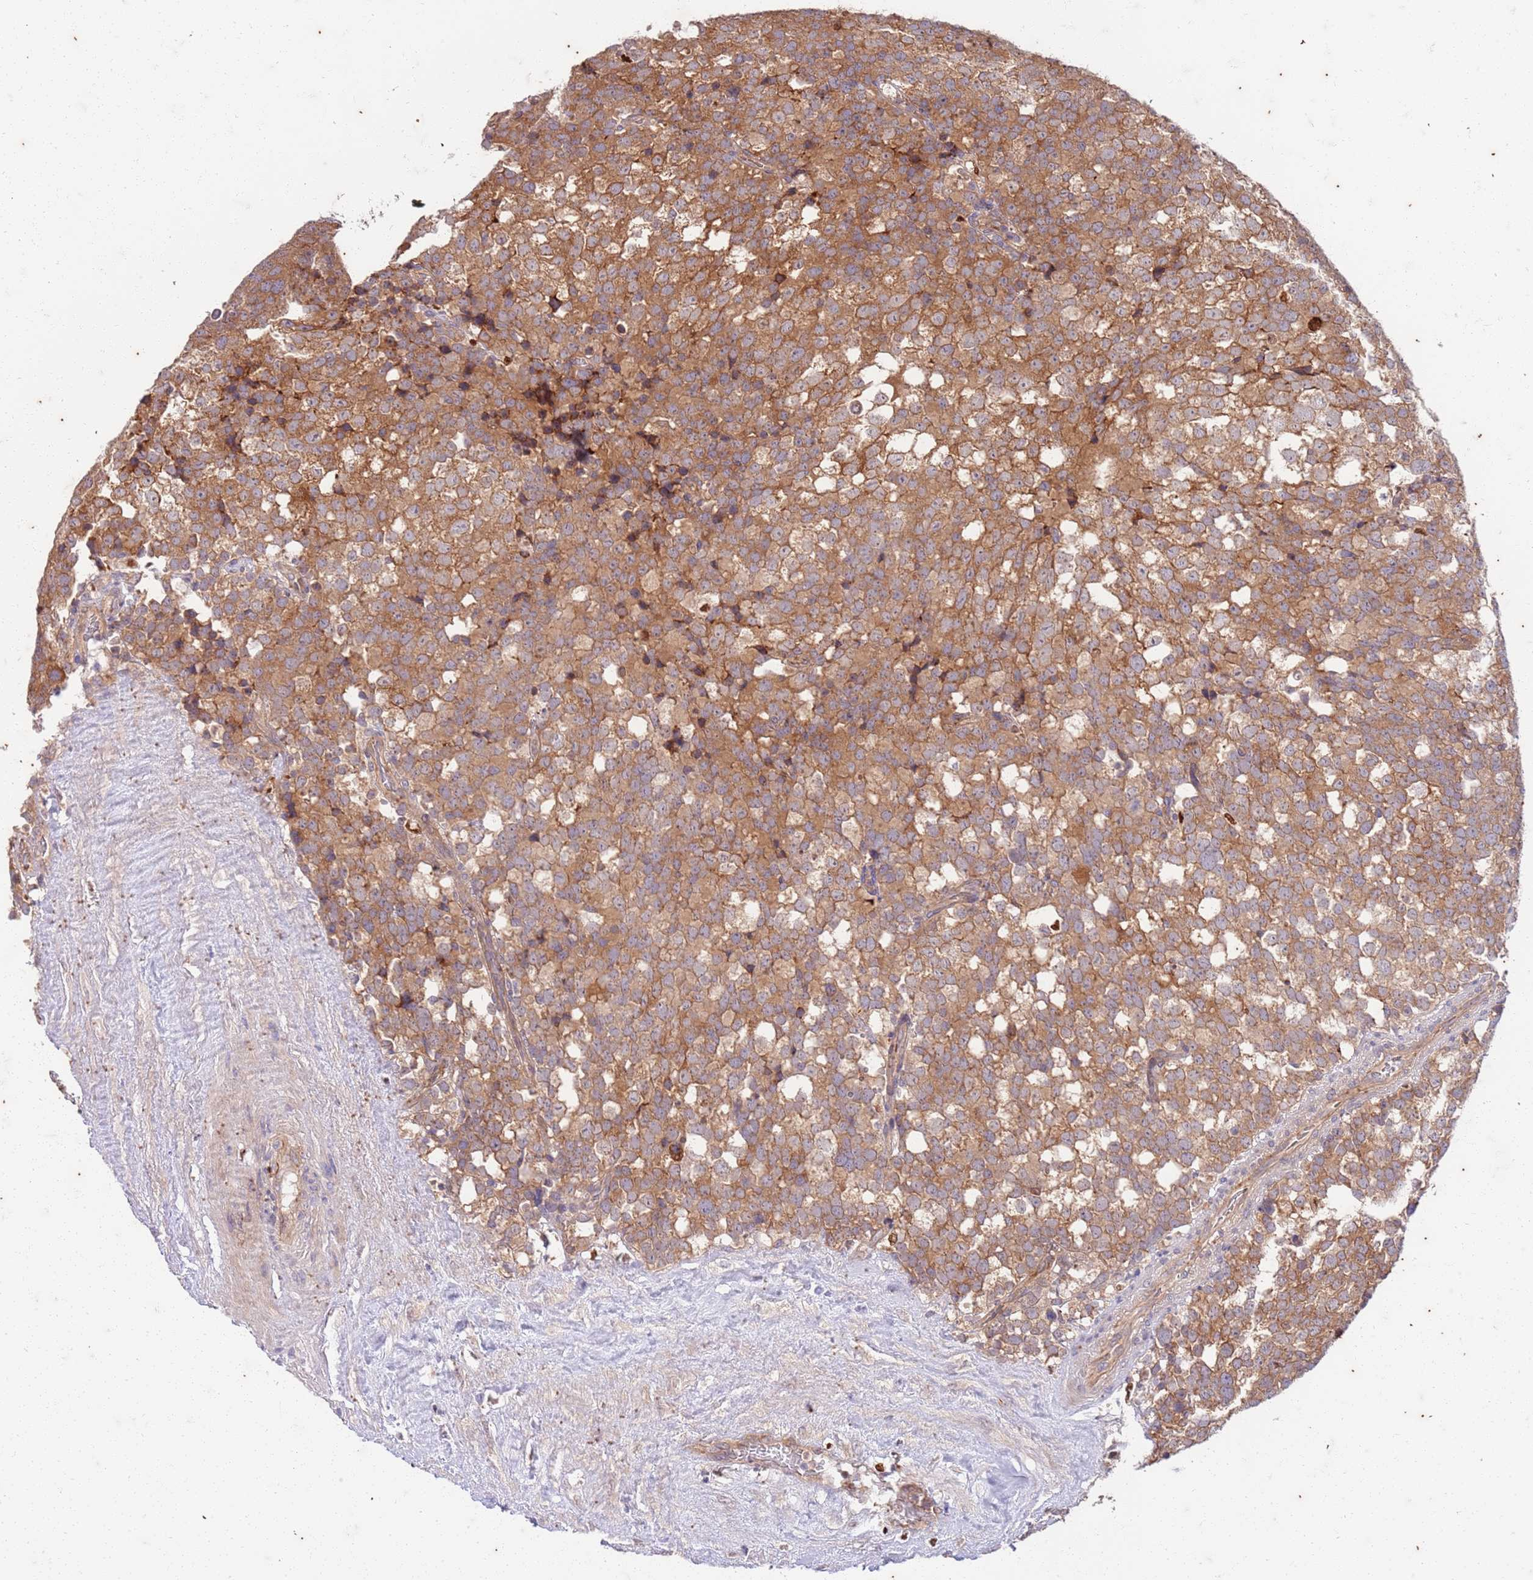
{"staining": {"intensity": "moderate", "quantity": ">75%", "location": "cytoplasmic/membranous"}, "tissue": "testis cancer", "cell_type": "Tumor cells", "image_type": "cancer", "snomed": [{"axis": "morphology", "description": "Seminoma, NOS"}, {"axis": "topography", "description": "Testis"}], "caption": "Testis cancer (seminoma) stained with a protein marker exhibits moderate staining in tumor cells.", "gene": "OSBP", "patient": {"sex": "male", "age": 71}}